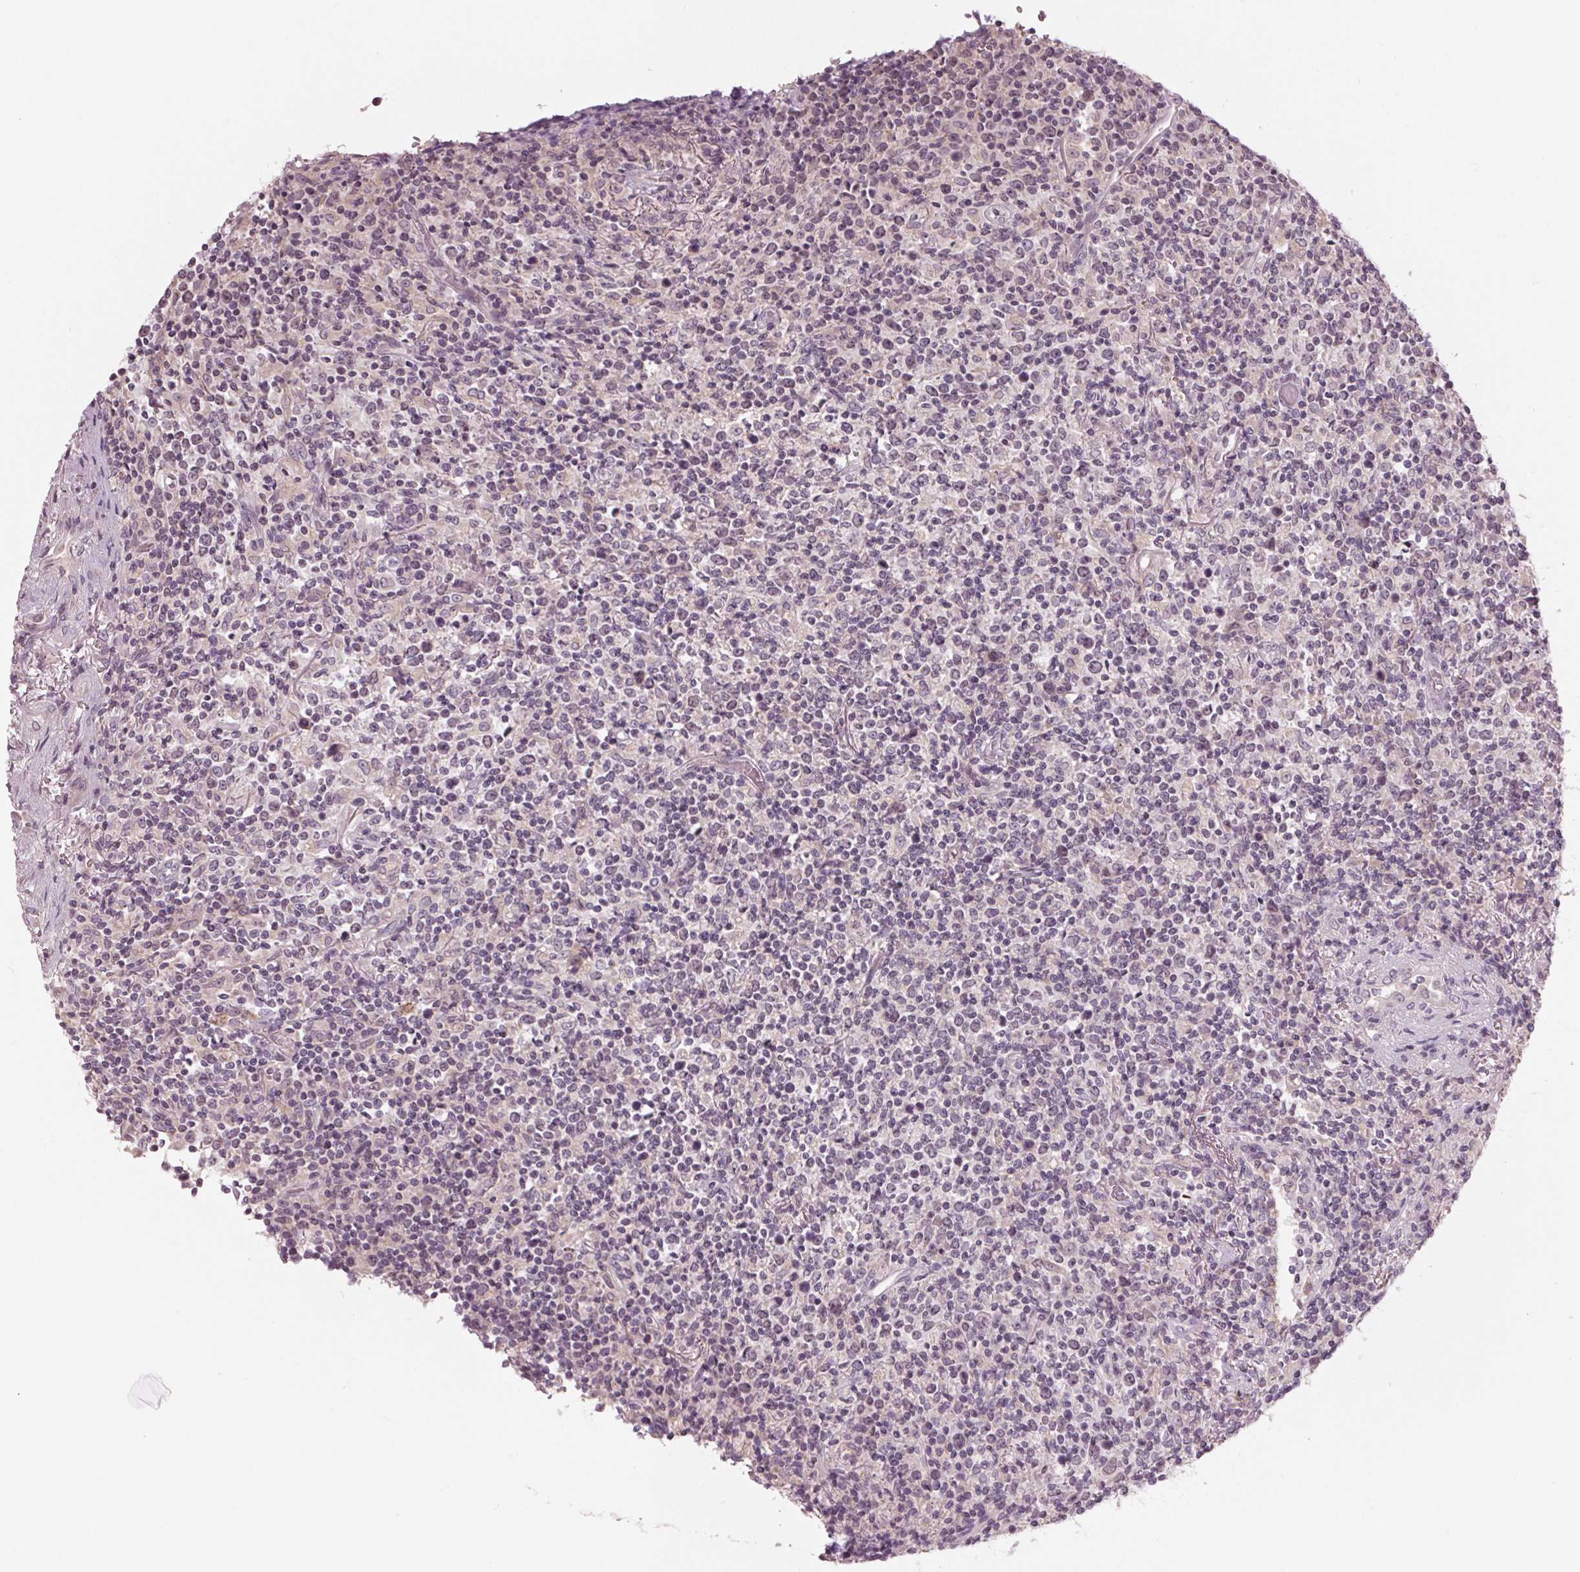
{"staining": {"intensity": "negative", "quantity": "none", "location": "none"}, "tissue": "lymphoma", "cell_type": "Tumor cells", "image_type": "cancer", "snomed": [{"axis": "morphology", "description": "Malignant lymphoma, non-Hodgkin's type, High grade"}, {"axis": "topography", "description": "Lung"}], "caption": "Immunohistochemistry of human lymphoma demonstrates no positivity in tumor cells.", "gene": "ZNF605", "patient": {"sex": "male", "age": 79}}